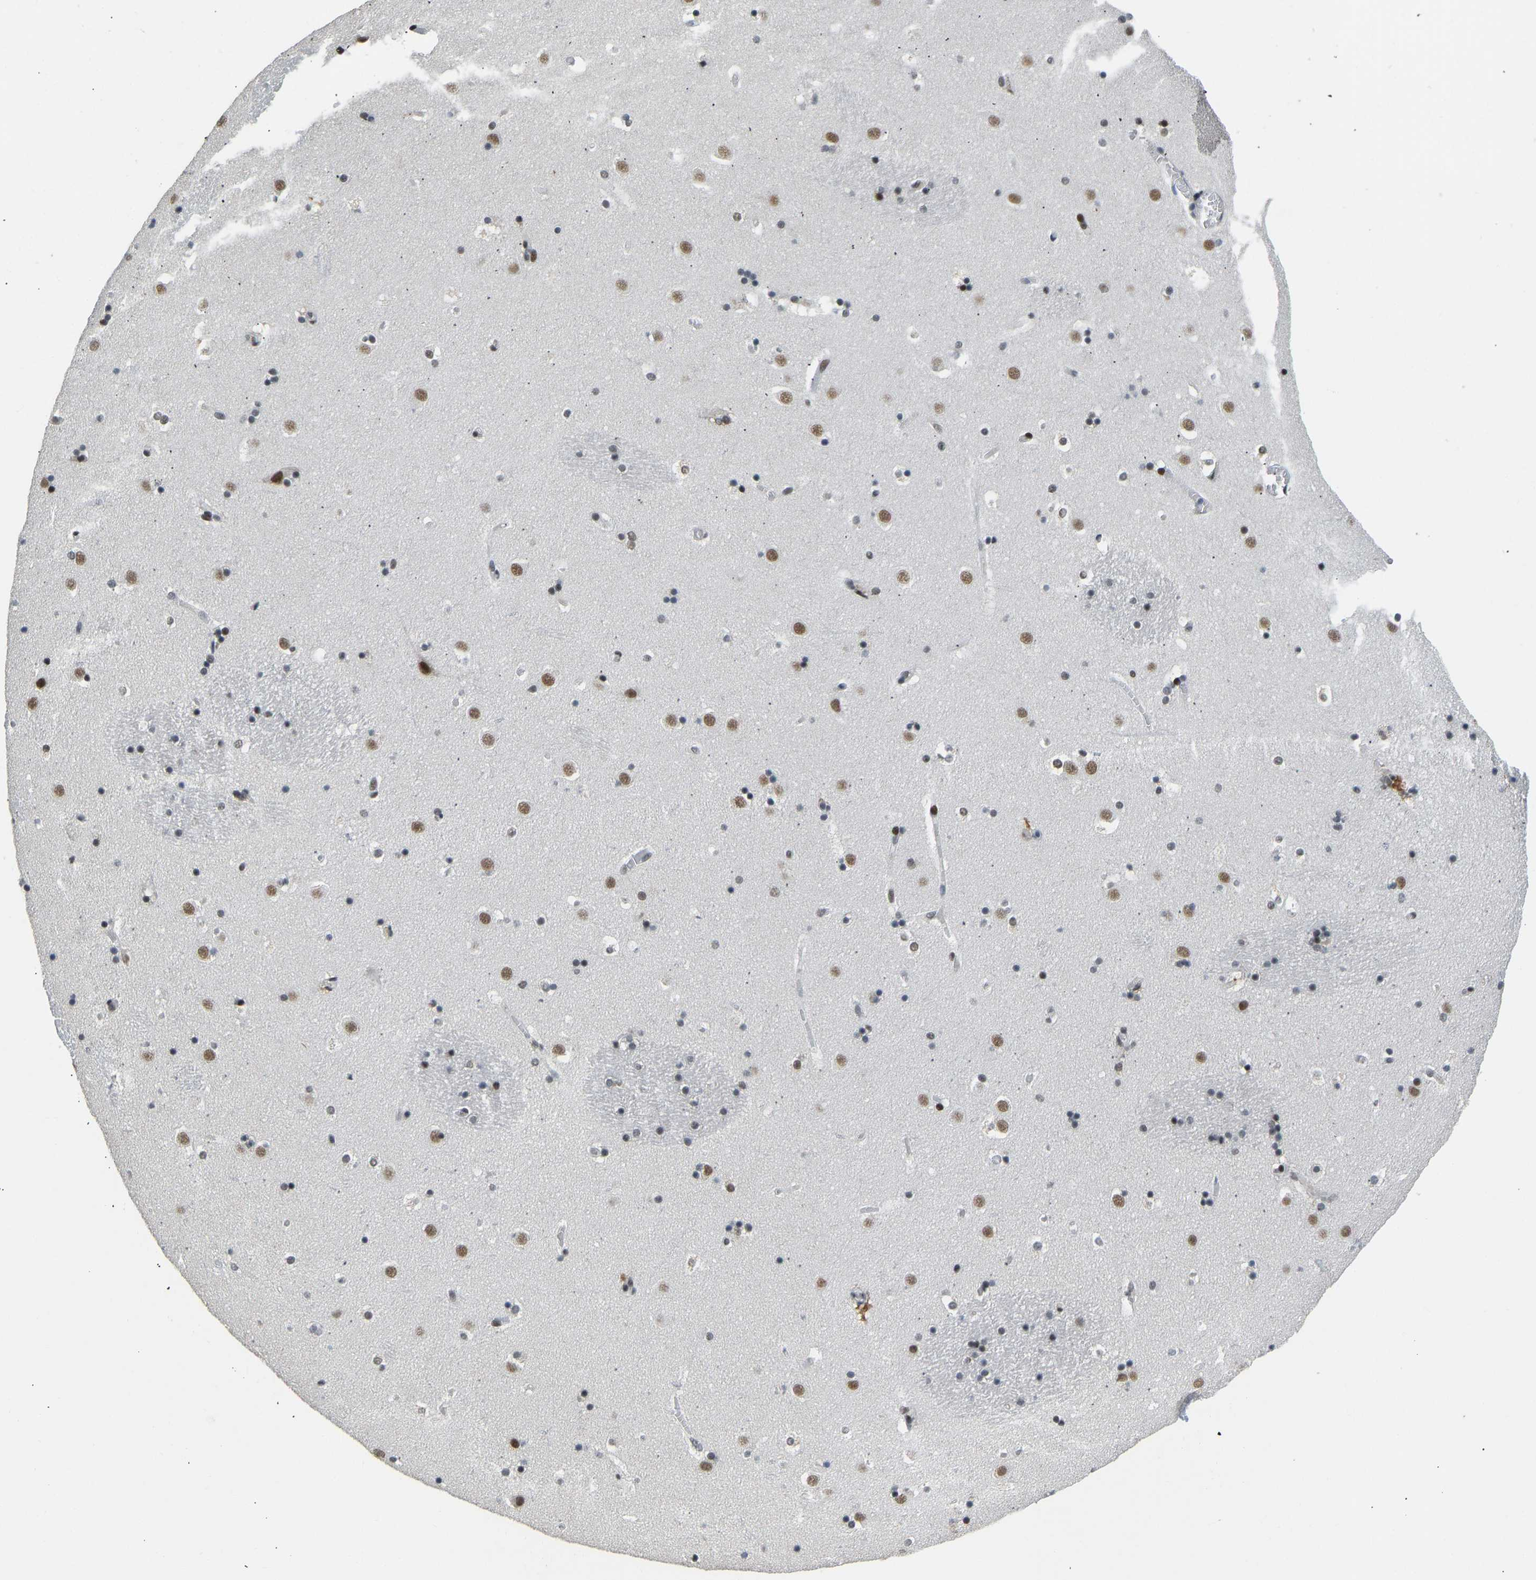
{"staining": {"intensity": "strong", "quantity": "25%-75%", "location": "nuclear"}, "tissue": "caudate", "cell_type": "Glial cells", "image_type": "normal", "snomed": [{"axis": "morphology", "description": "Normal tissue, NOS"}, {"axis": "topography", "description": "Lateral ventricle wall"}], "caption": "About 25%-75% of glial cells in normal human caudate show strong nuclear protein expression as visualized by brown immunohistochemical staining.", "gene": "FOXK1", "patient": {"sex": "male", "age": 45}}